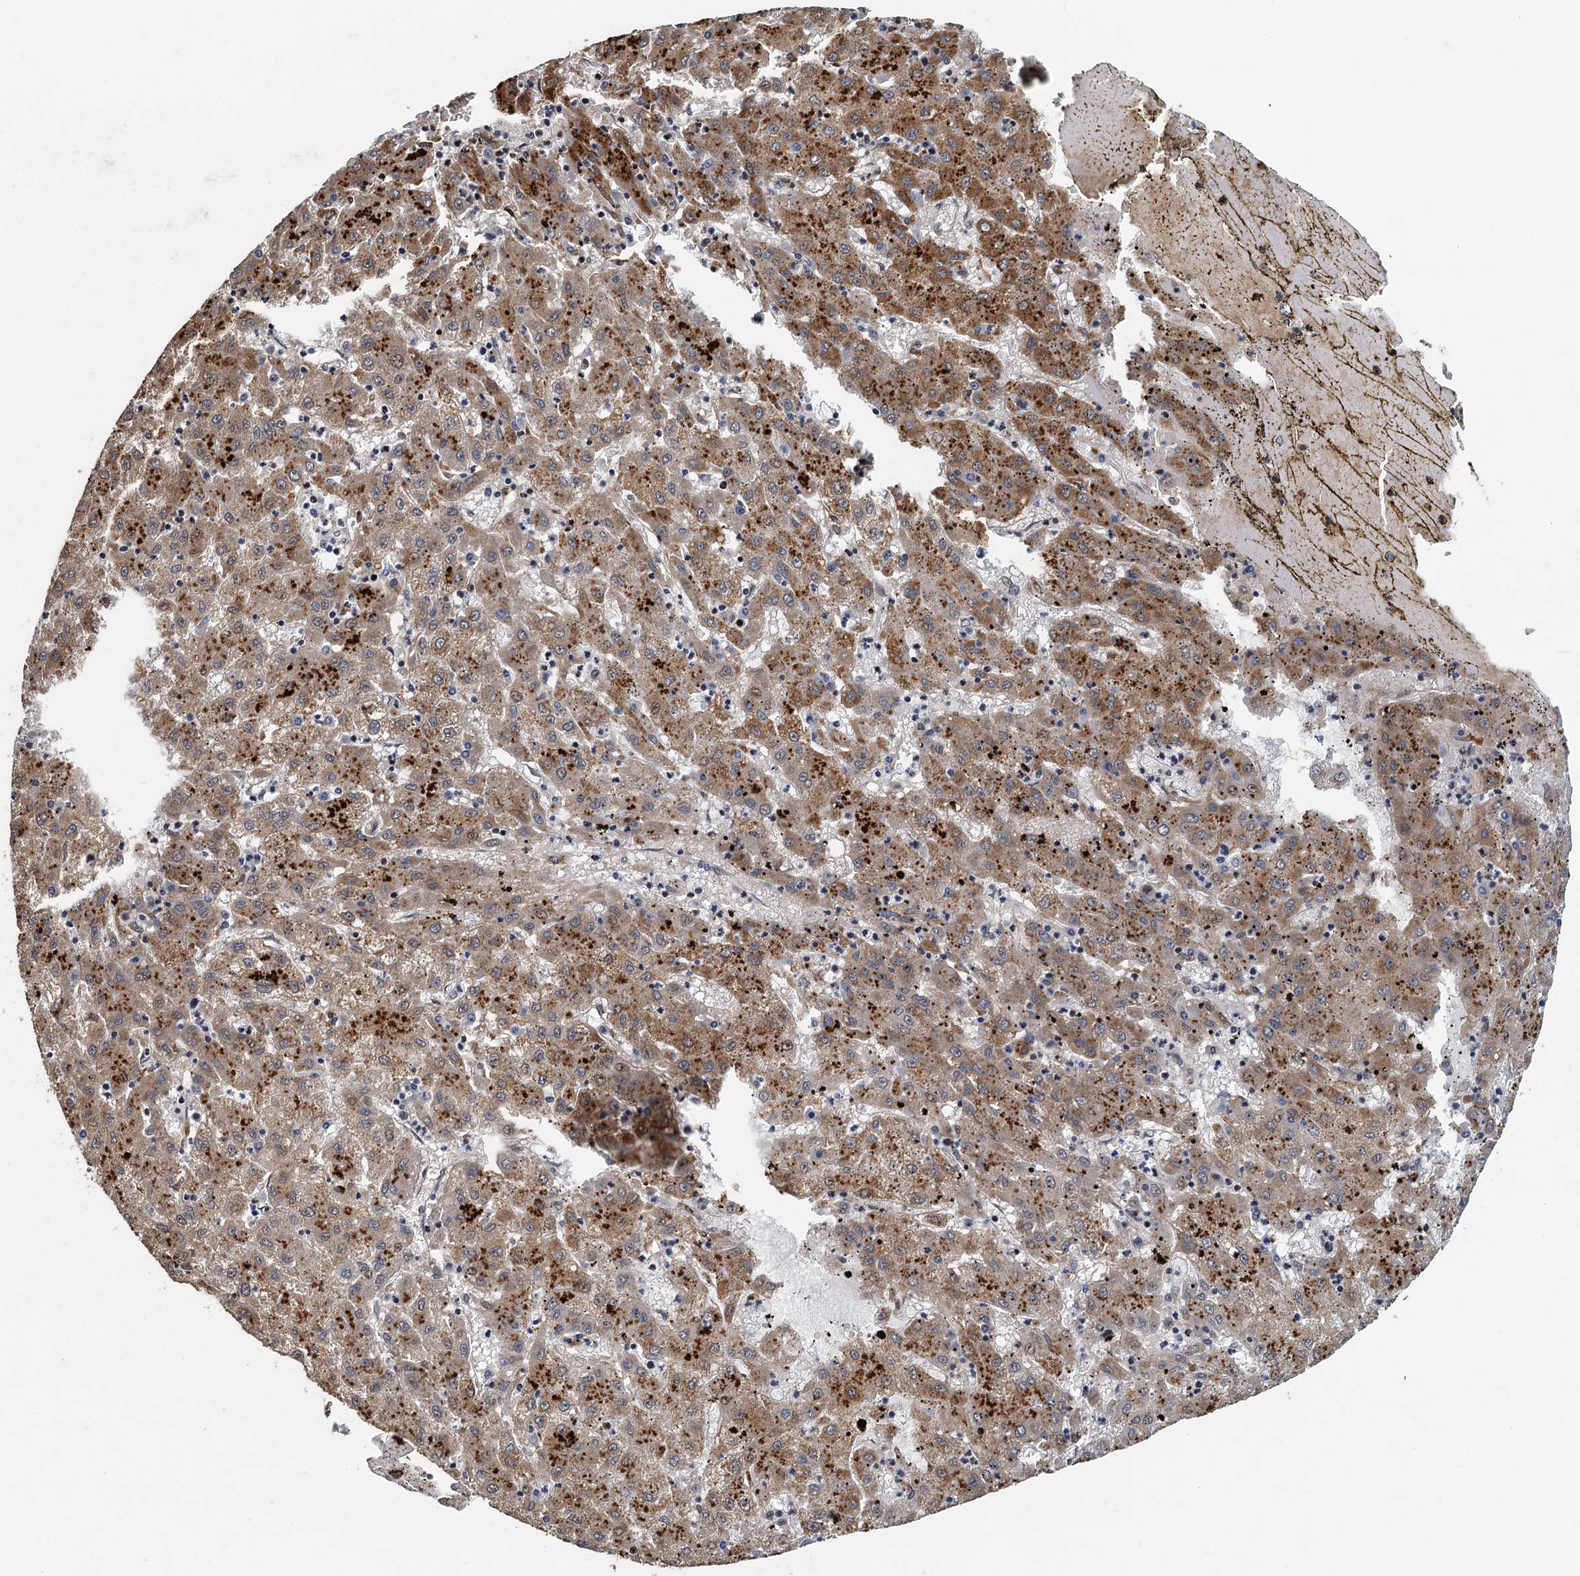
{"staining": {"intensity": "moderate", "quantity": ">75%", "location": "cytoplasmic/membranous"}, "tissue": "liver cancer", "cell_type": "Tumor cells", "image_type": "cancer", "snomed": [{"axis": "morphology", "description": "Carcinoma, Hepatocellular, NOS"}, {"axis": "topography", "description": "Liver"}], "caption": "Liver cancer stained for a protein displays moderate cytoplasmic/membranous positivity in tumor cells.", "gene": "AGRN", "patient": {"sex": "male", "age": 72}}